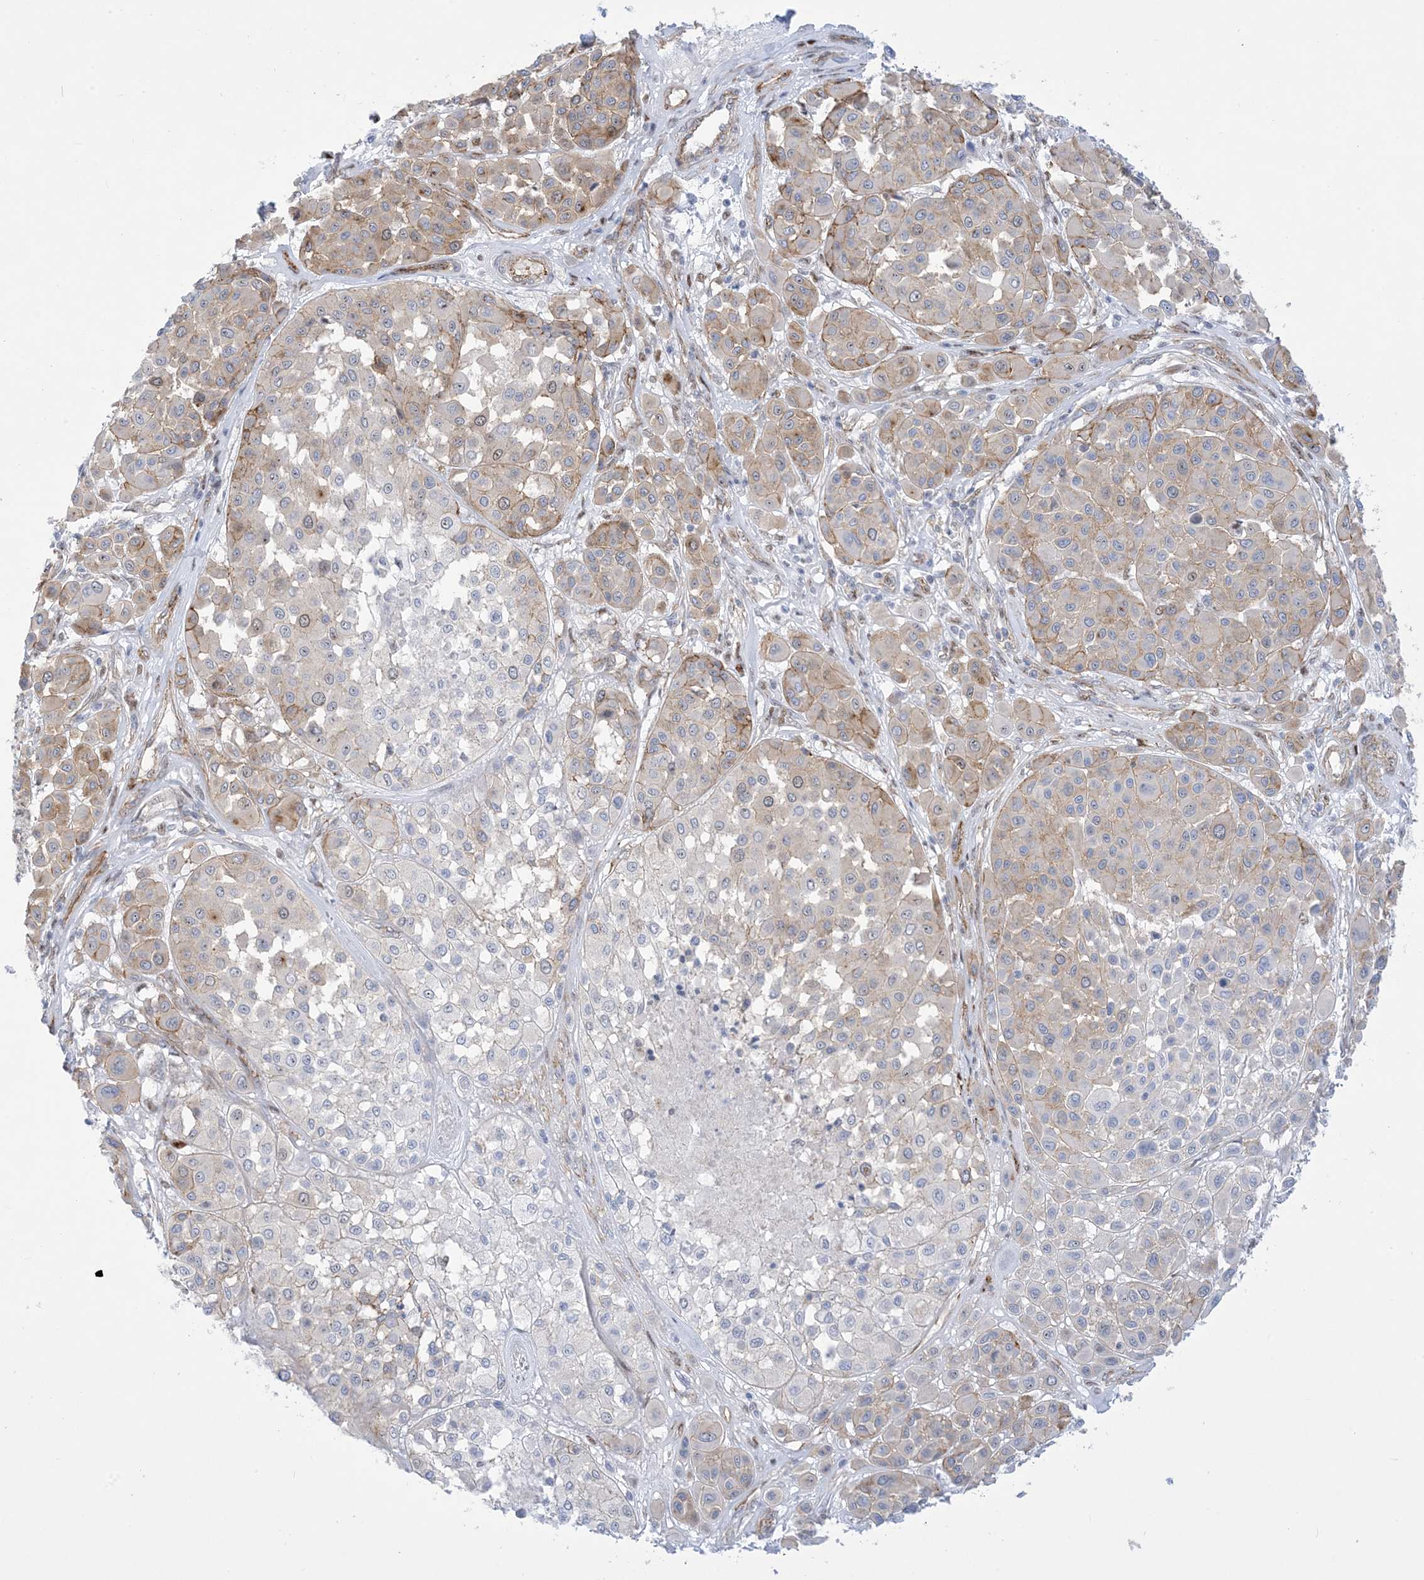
{"staining": {"intensity": "moderate", "quantity": "25%-75%", "location": "cytoplasmic/membranous"}, "tissue": "melanoma", "cell_type": "Tumor cells", "image_type": "cancer", "snomed": [{"axis": "morphology", "description": "Malignant melanoma, Metastatic site"}, {"axis": "topography", "description": "Soft tissue"}], "caption": "An immunohistochemistry (IHC) photomicrograph of neoplastic tissue is shown. Protein staining in brown highlights moderate cytoplasmic/membranous positivity in melanoma within tumor cells.", "gene": "MARS2", "patient": {"sex": "male", "age": 41}}